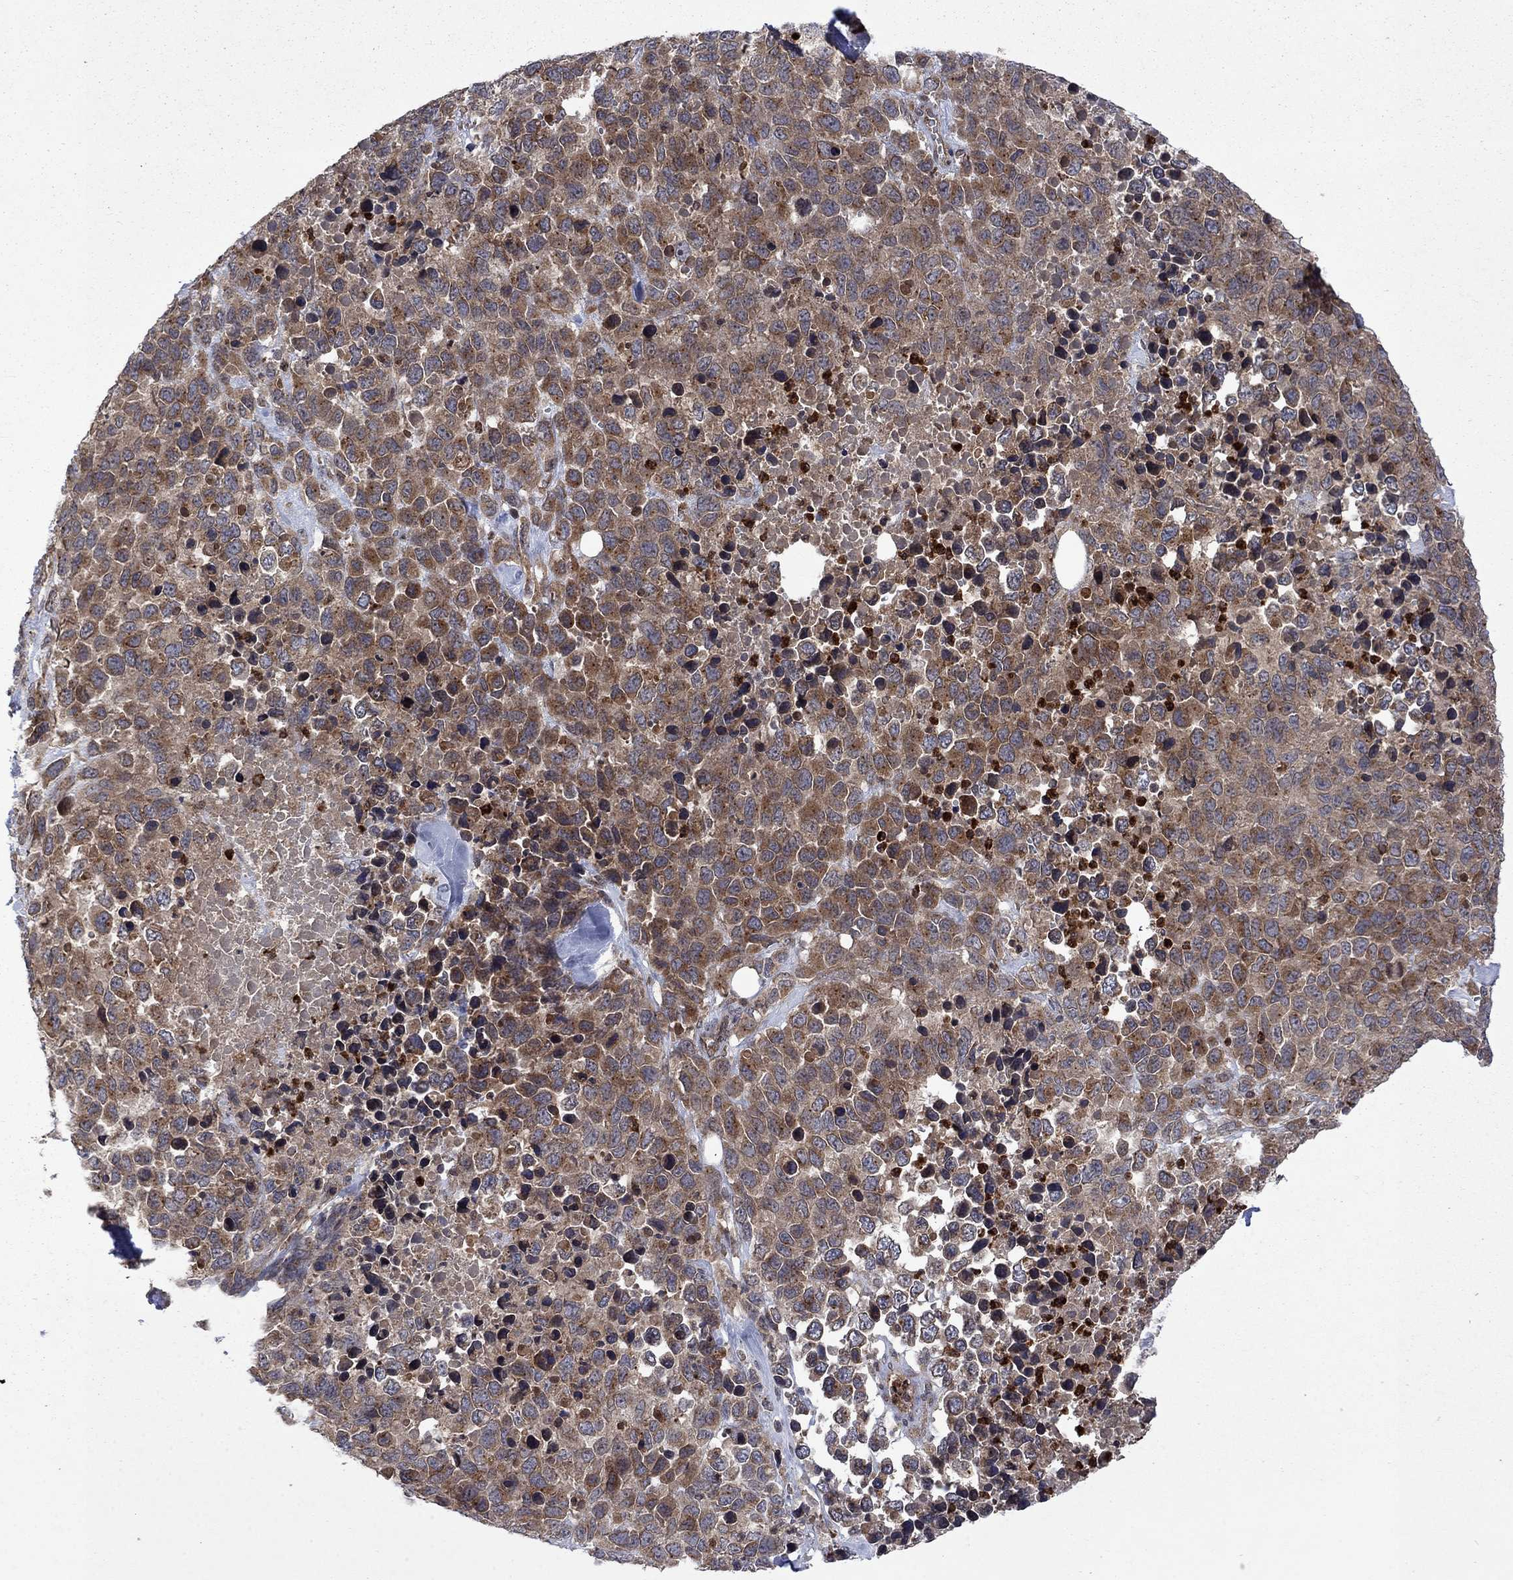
{"staining": {"intensity": "moderate", "quantity": ">75%", "location": "cytoplasmic/membranous"}, "tissue": "melanoma", "cell_type": "Tumor cells", "image_type": "cancer", "snomed": [{"axis": "morphology", "description": "Malignant melanoma, Metastatic site"}, {"axis": "topography", "description": "Skin"}], "caption": "This photomicrograph demonstrates IHC staining of malignant melanoma (metastatic site), with medium moderate cytoplasmic/membranous staining in approximately >75% of tumor cells.", "gene": "TMEM33", "patient": {"sex": "male", "age": 84}}